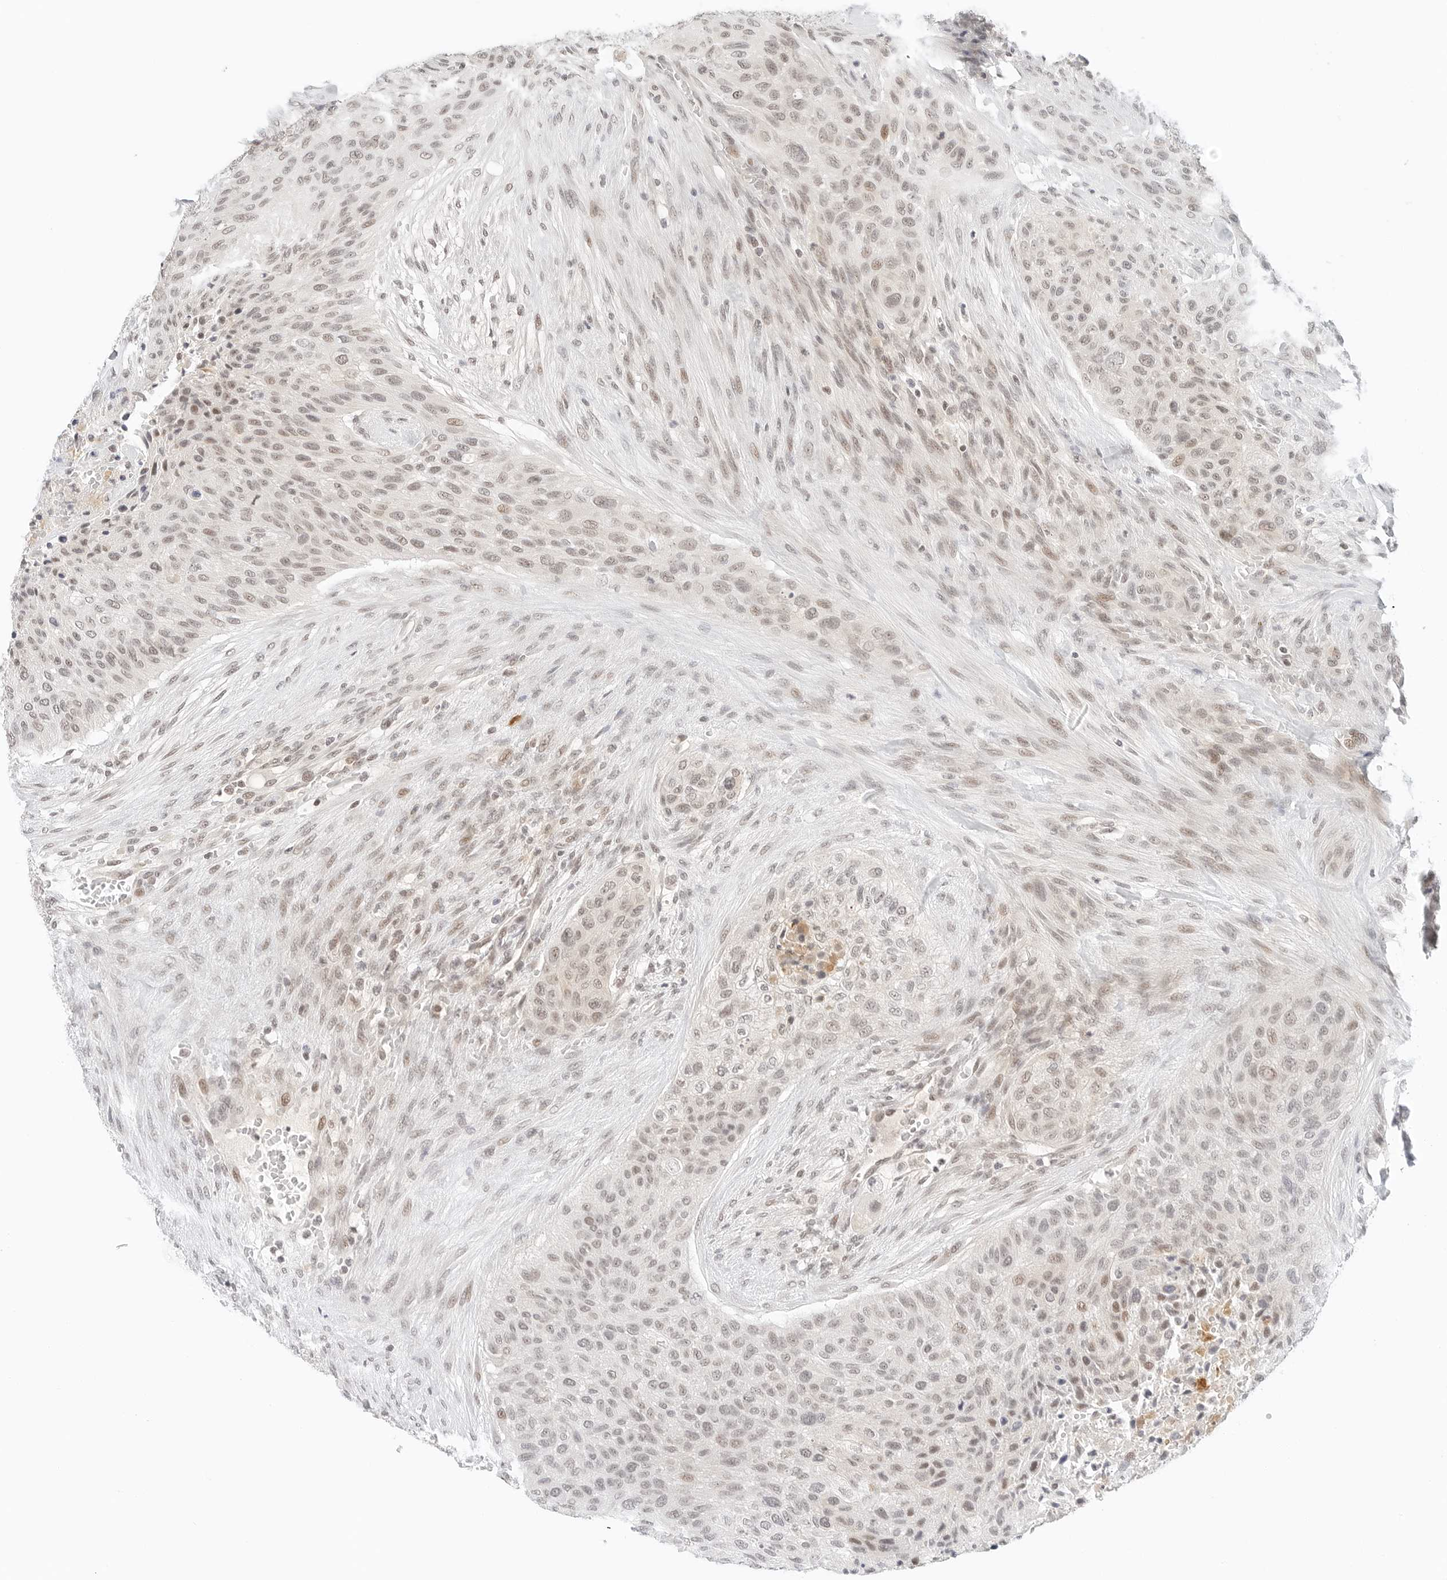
{"staining": {"intensity": "weak", "quantity": "25%-75%", "location": "nuclear"}, "tissue": "urothelial cancer", "cell_type": "Tumor cells", "image_type": "cancer", "snomed": [{"axis": "morphology", "description": "Urothelial carcinoma, High grade"}, {"axis": "topography", "description": "Urinary bladder"}], "caption": "High-grade urothelial carcinoma tissue demonstrates weak nuclear positivity in approximately 25%-75% of tumor cells", "gene": "NEO1", "patient": {"sex": "male", "age": 35}}